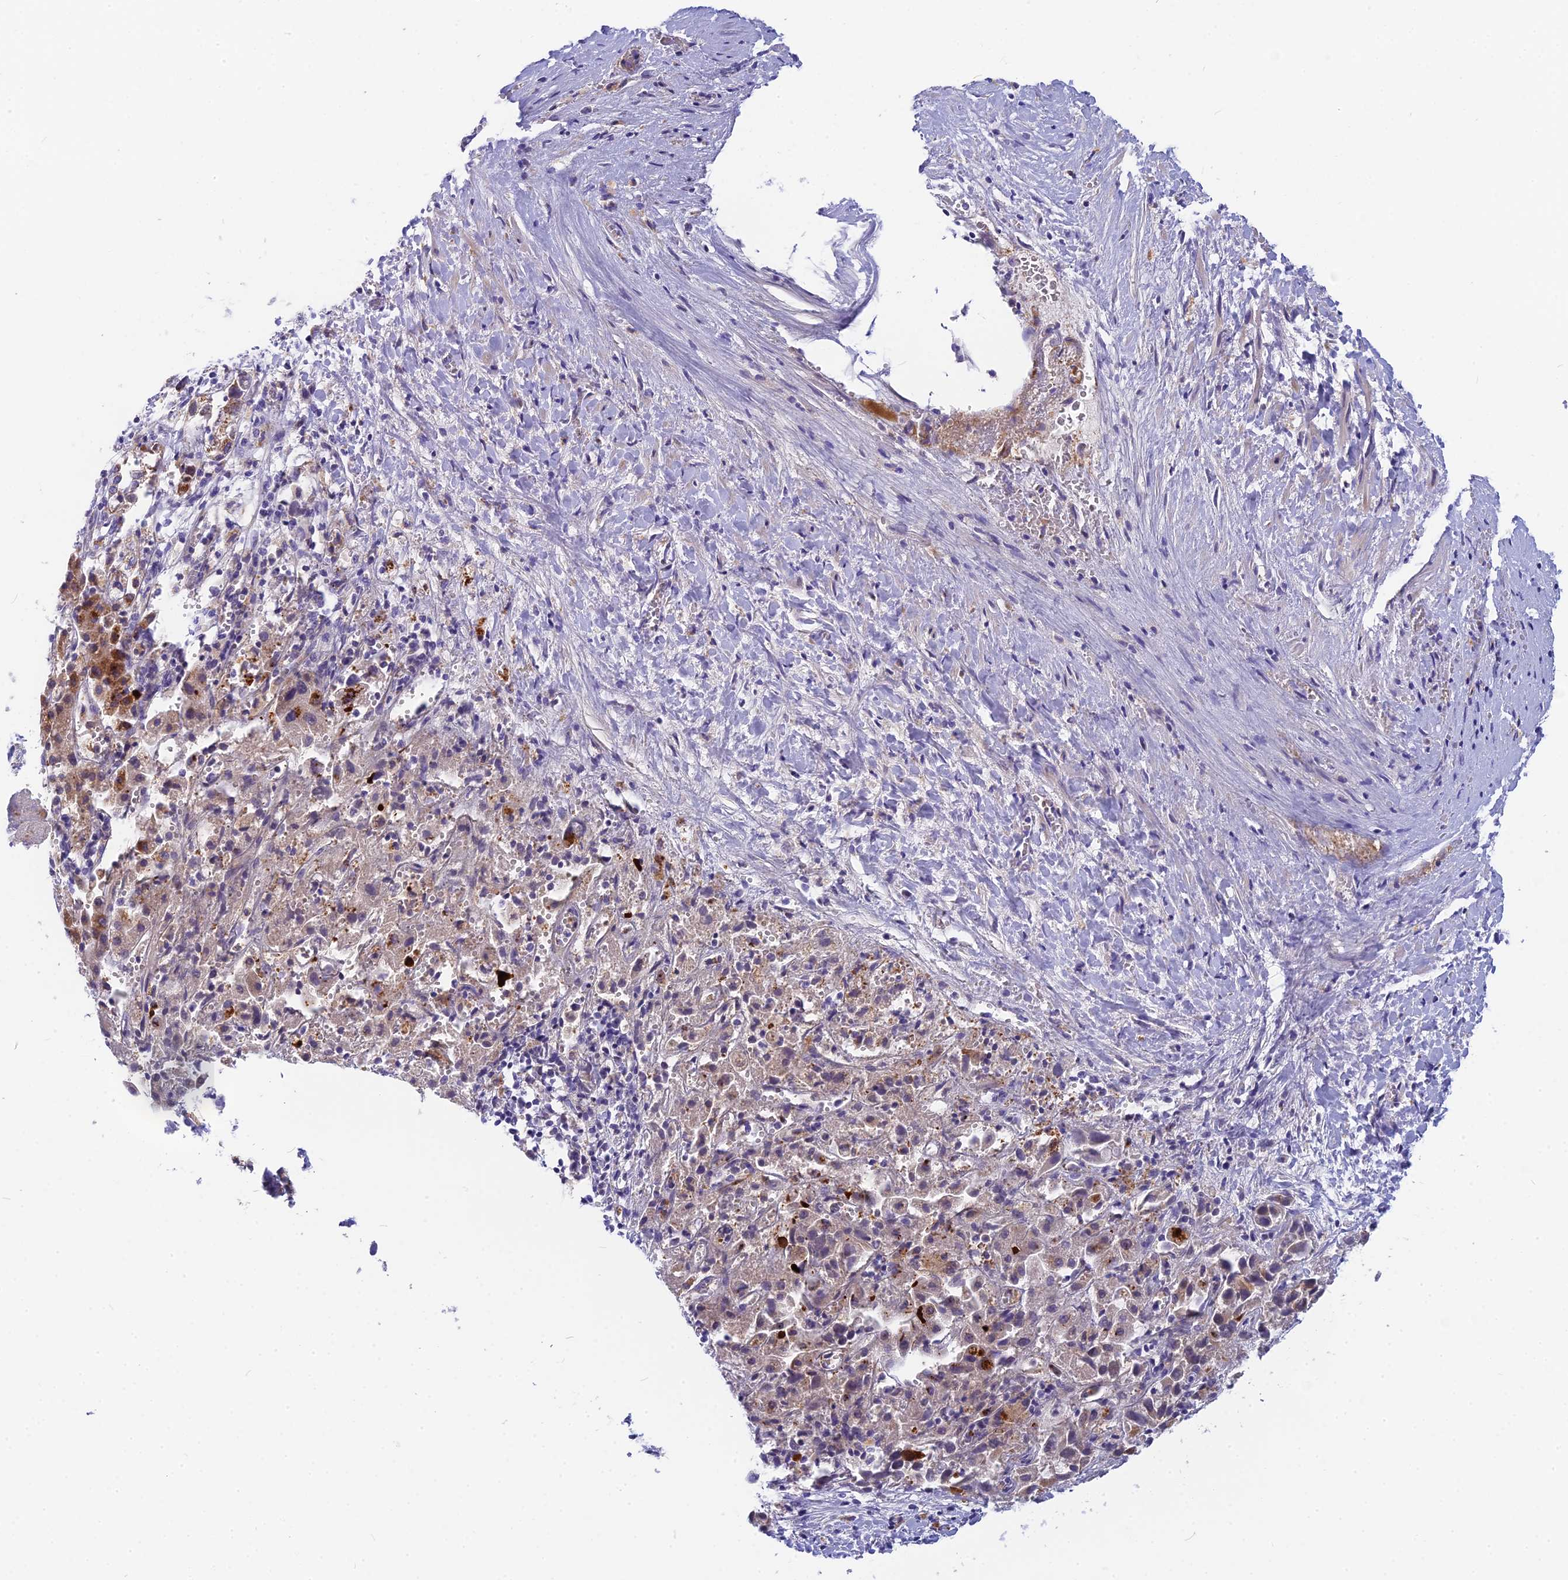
{"staining": {"intensity": "weak", "quantity": "<25%", "location": "cytoplasmic/membranous"}, "tissue": "liver cancer", "cell_type": "Tumor cells", "image_type": "cancer", "snomed": [{"axis": "morphology", "description": "Cholangiocarcinoma"}, {"axis": "topography", "description": "Liver"}], "caption": "Liver cancer (cholangiocarcinoma) was stained to show a protein in brown. There is no significant positivity in tumor cells.", "gene": "CMC1", "patient": {"sex": "female", "age": 52}}